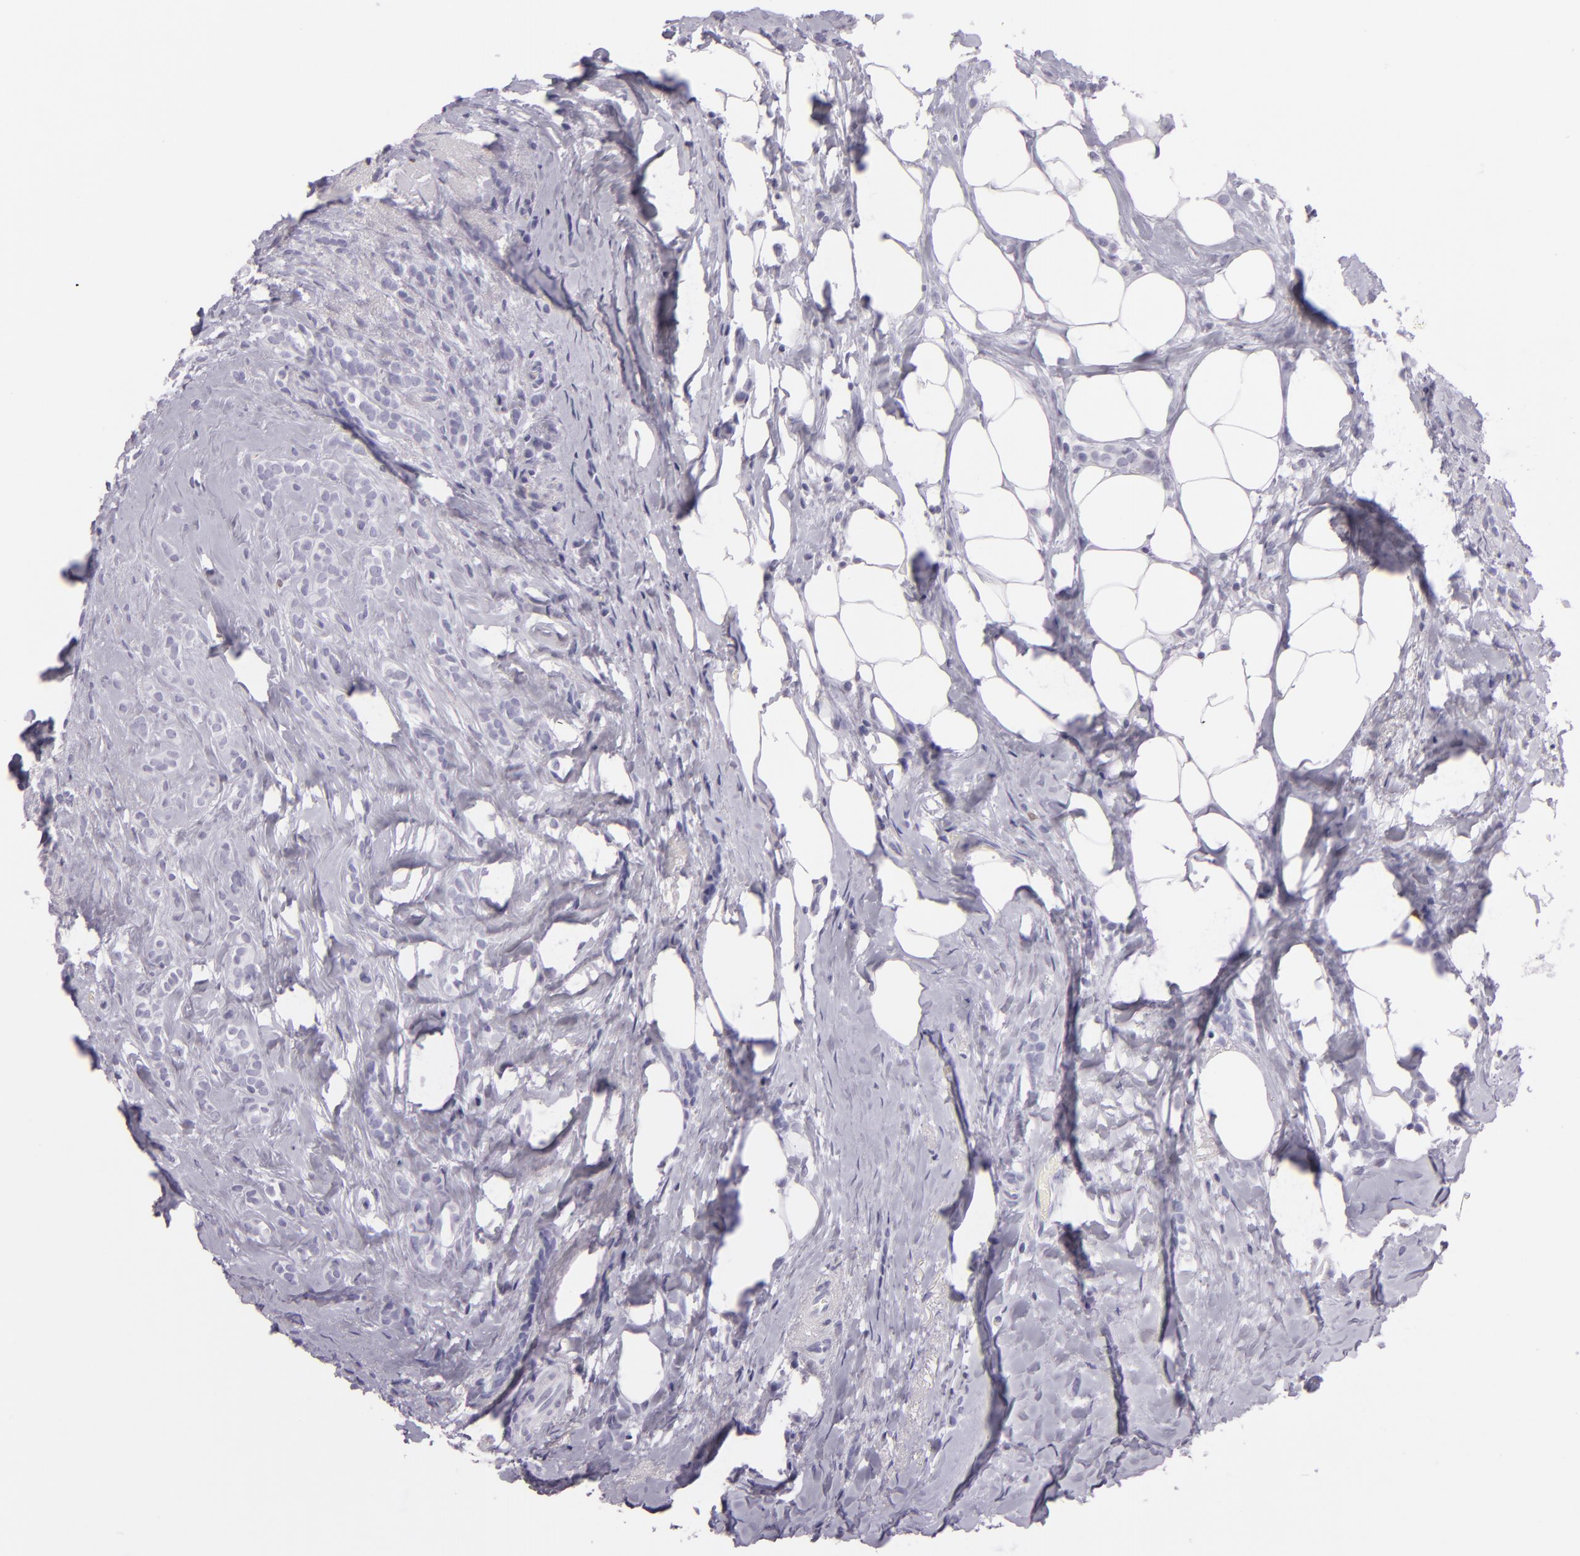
{"staining": {"intensity": "negative", "quantity": "none", "location": "none"}, "tissue": "breast cancer", "cell_type": "Tumor cells", "image_type": "cancer", "snomed": [{"axis": "morphology", "description": "Lobular carcinoma"}, {"axis": "topography", "description": "Breast"}], "caption": "Tumor cells show no significant protein positivity in breast cancer.", "gene": "MCM3", "patient": {"sex": "female", "age": 56}}